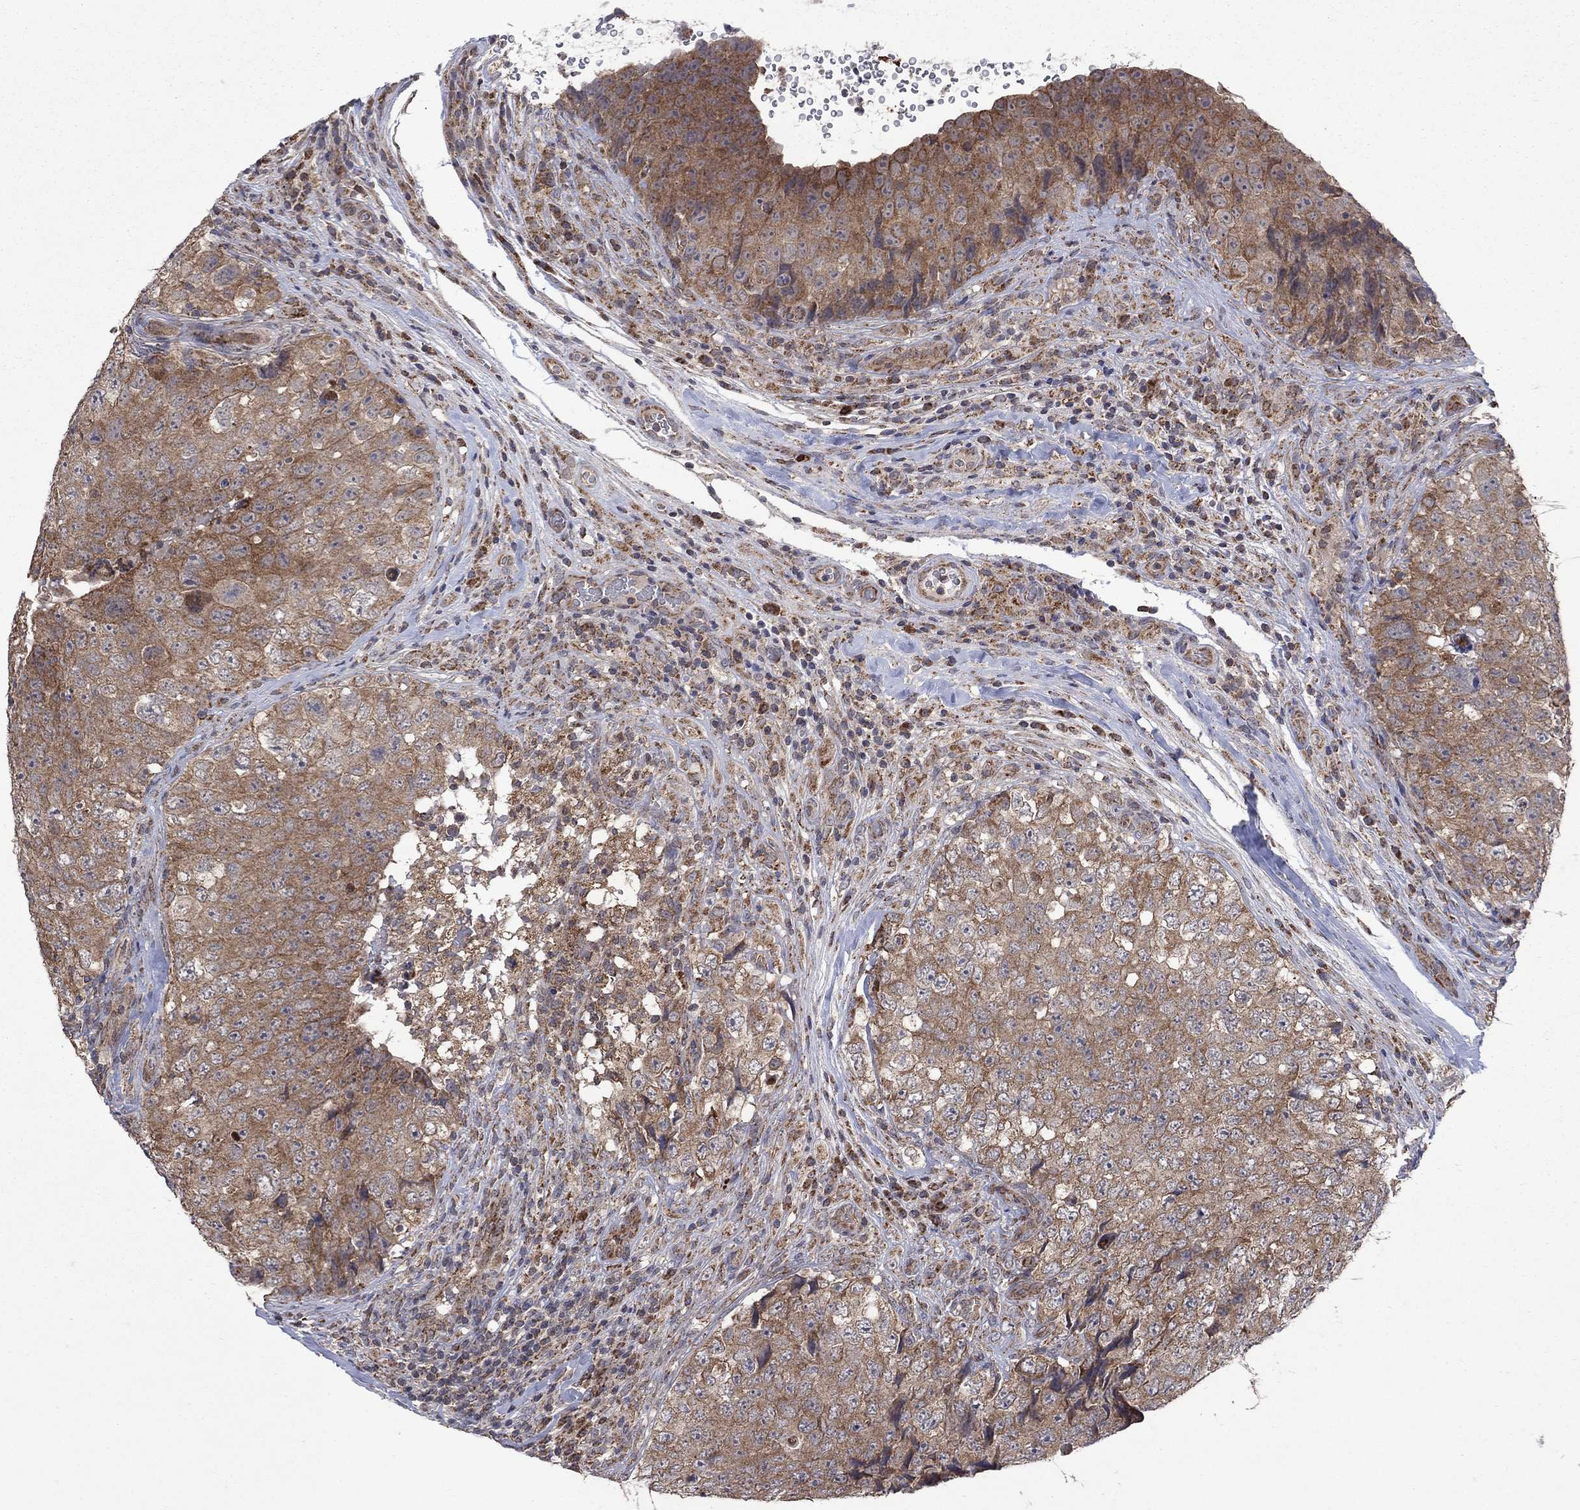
{"staining": {"intensity": "moderate", "quantity": "25%-75%", "location": "cytoplasmic/membranous"}, "tissue": "testis cancer", "cell_type": "Tumor cells", "image_type": "cancer", "snomed": [{"axis": "morphology", "description": "Seminoma, NOS"}, {"axis": "topography", "description": "Testis"}], "caption": "Protein staining of testis cancer tissue exhibits moderate cytoplasmic/membranous staining in approximately 25%-75% of tumor cells. (IHC, brightfield microscopy, high magnification).", "gene": "DPH1", "patient": {"sex": "male", "age": 34}}